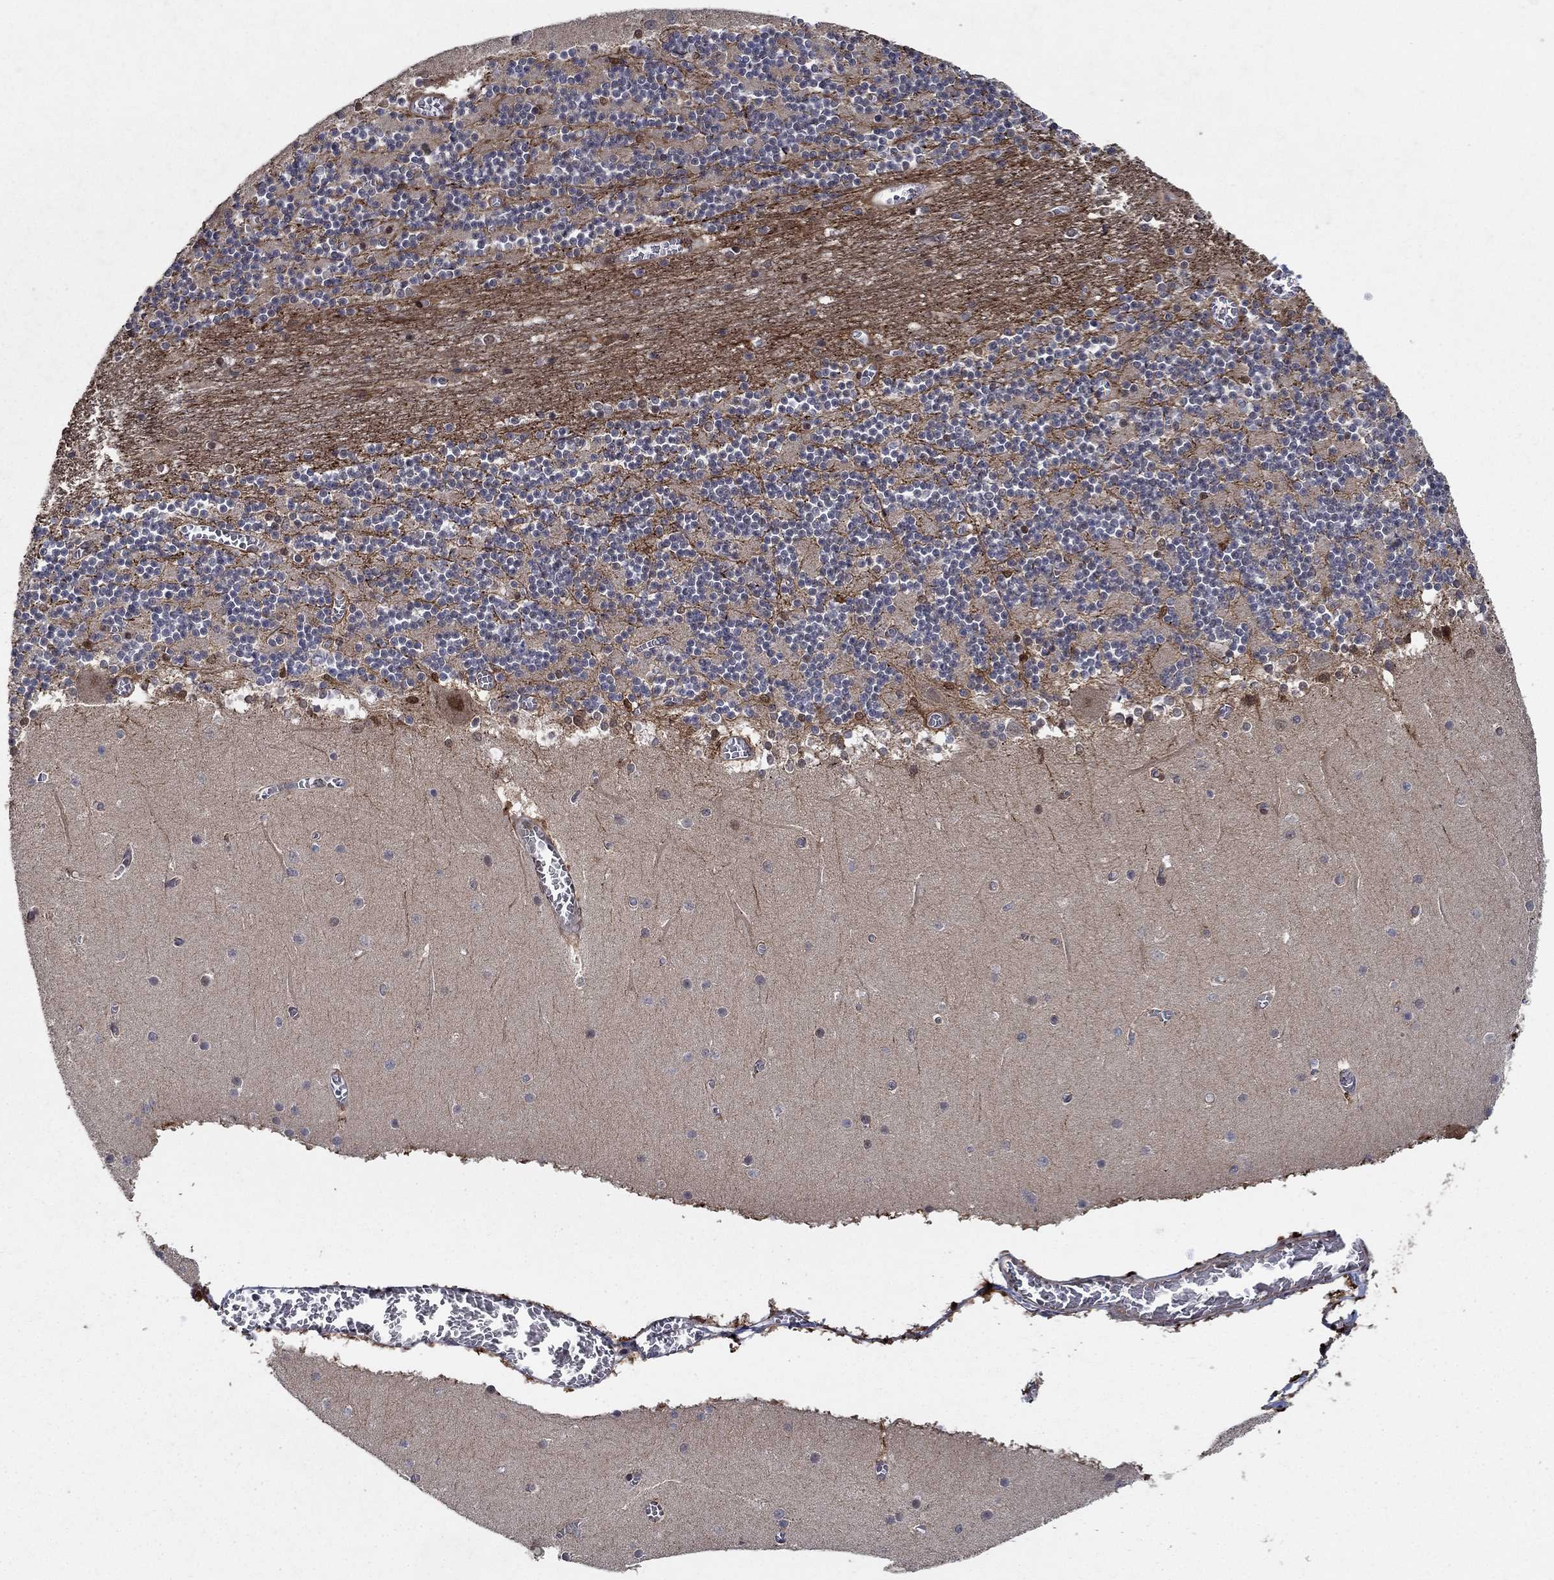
{"staining": {"intensity": "strong", "quantity": "<25%", "location": "nuclear"}, "tissue": "cerebellum", "cell_type": "Cells in granular layer", "image_type": "normal", "snomed": [{"axis": "morphology", "description": "Normal tissue, NOS"}, {"axis": "topography", "description": "Cerebellum"}], "caption": "The histopathology image reveals staining of benign cerebellum, revealing strong nuclear protein staining (brown color) within cells in granular layer.", "gene": "PRICKLE4", "patient": {"sex": "female", "age": 28}}